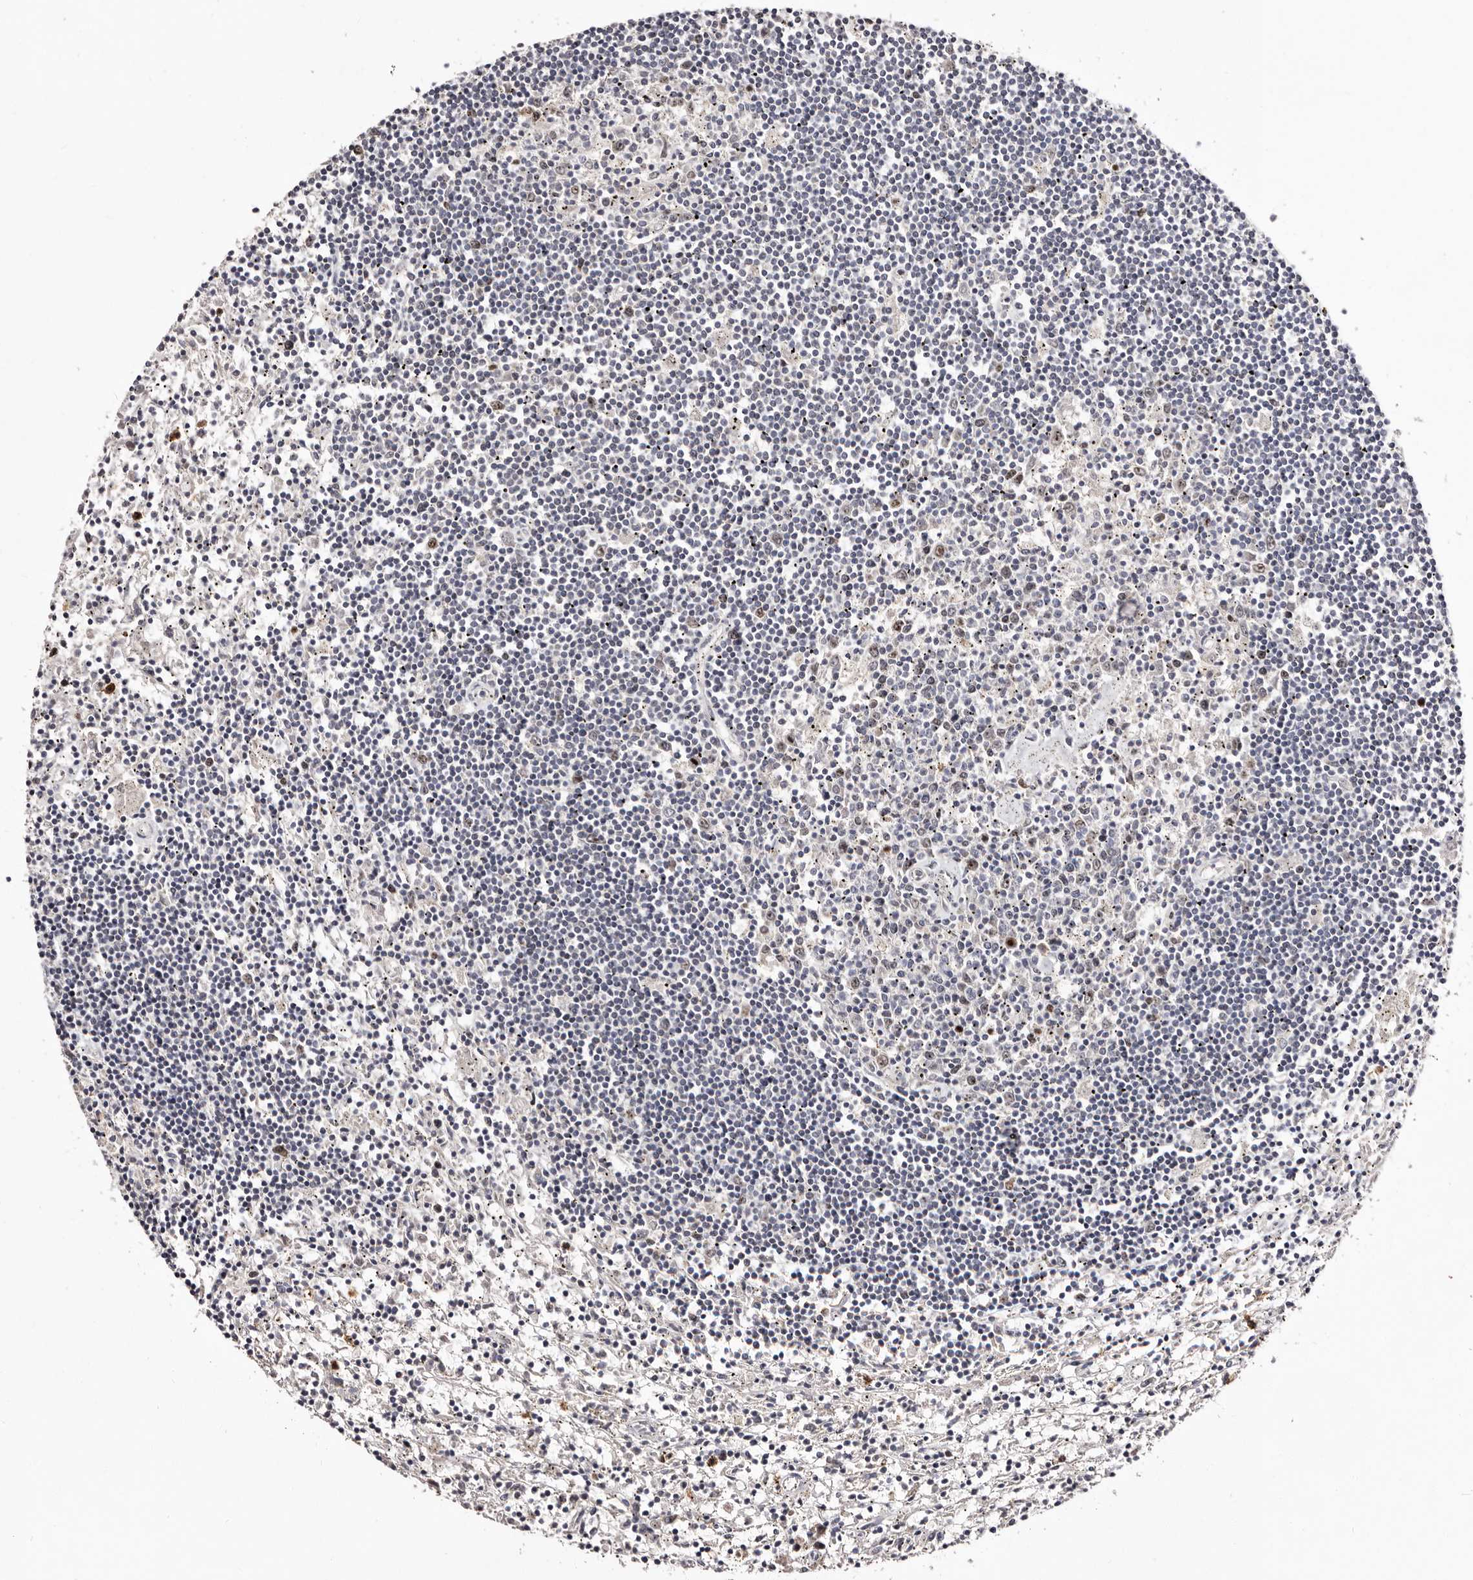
{"staining": {"intensity": "negative", "quantity": "none", "location": "none"}, "tissue": "lymphoma", "cell_type": "Tumor cells", "image_type": "cancer", "snomed": [{"axis": "morphology", "description": "Malignant lymphoma, non-Hodgkin's type, Low grade"}, {"axis": "topography", "description": "Spleen"}], "caption": "This micrograph is of lymphoma stained with IHC to label a protein in brown with the nuclei are counter-stained blue. There is no expression in tumor cells.", "gene": "CDCA8", "patient": {"sex": "male", "age": 76}}